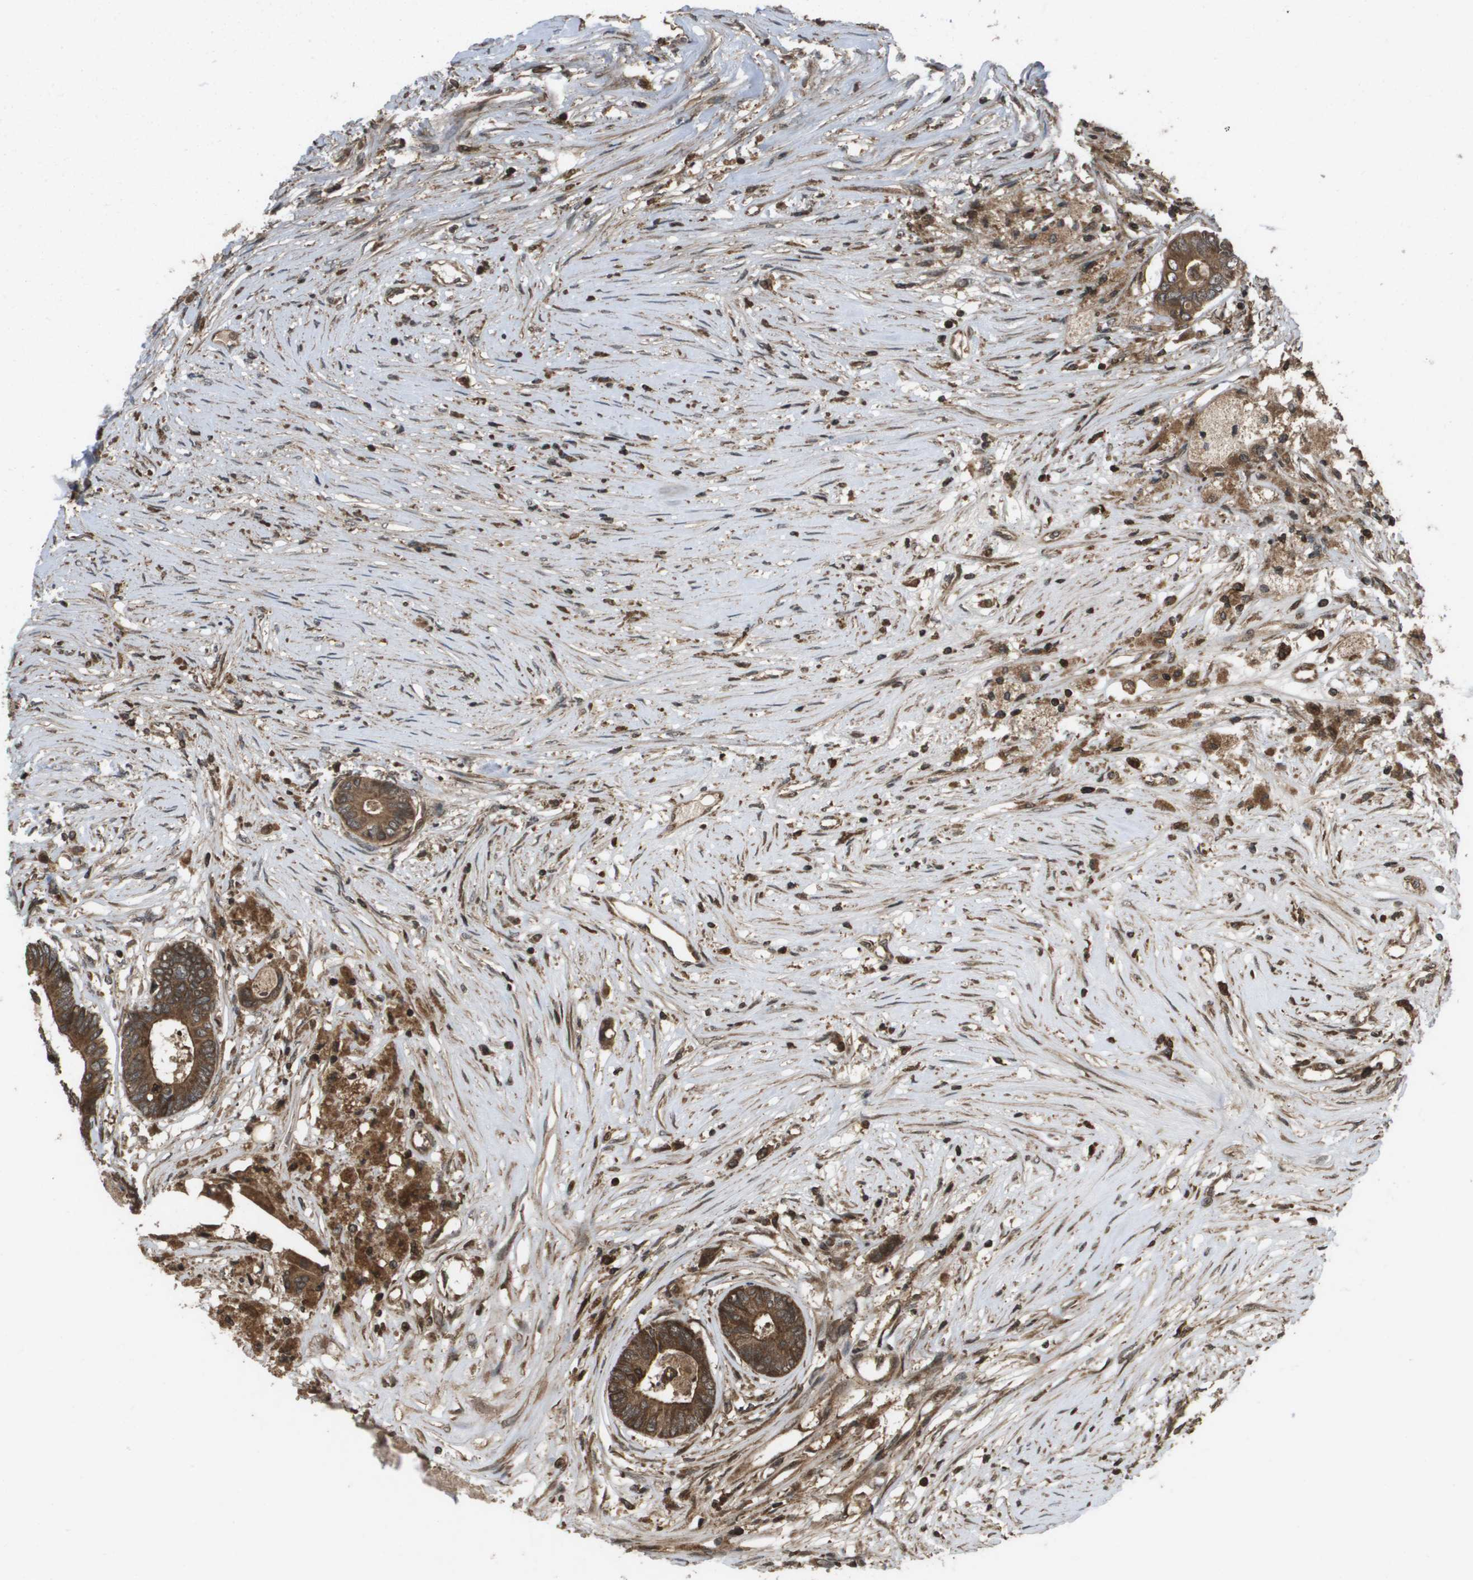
{"staining": {"intensity": "moderate", "quantity": ">75%", "location": "cytoplasmic/membranous"}, "tissue": "colorectal cancer", "cell_type": "Tumor cells", "image_type": "cancer", "snomed": [{"axis": "morphology", "description": "Adenocarcinoma, NOS"}, {"axis": "topography", "description": "Rectum"}], "caption": "IHC of human adenocarcinoma (colorectal) reveals medium levels of moderate cytoplasmic/membranous positivity in about >75% of tumor cells. (DAB = brown stain, brightfield microscopy at high magnification).", "gene": "KIF11", "patient": {"sex": "male", "age": 63}}